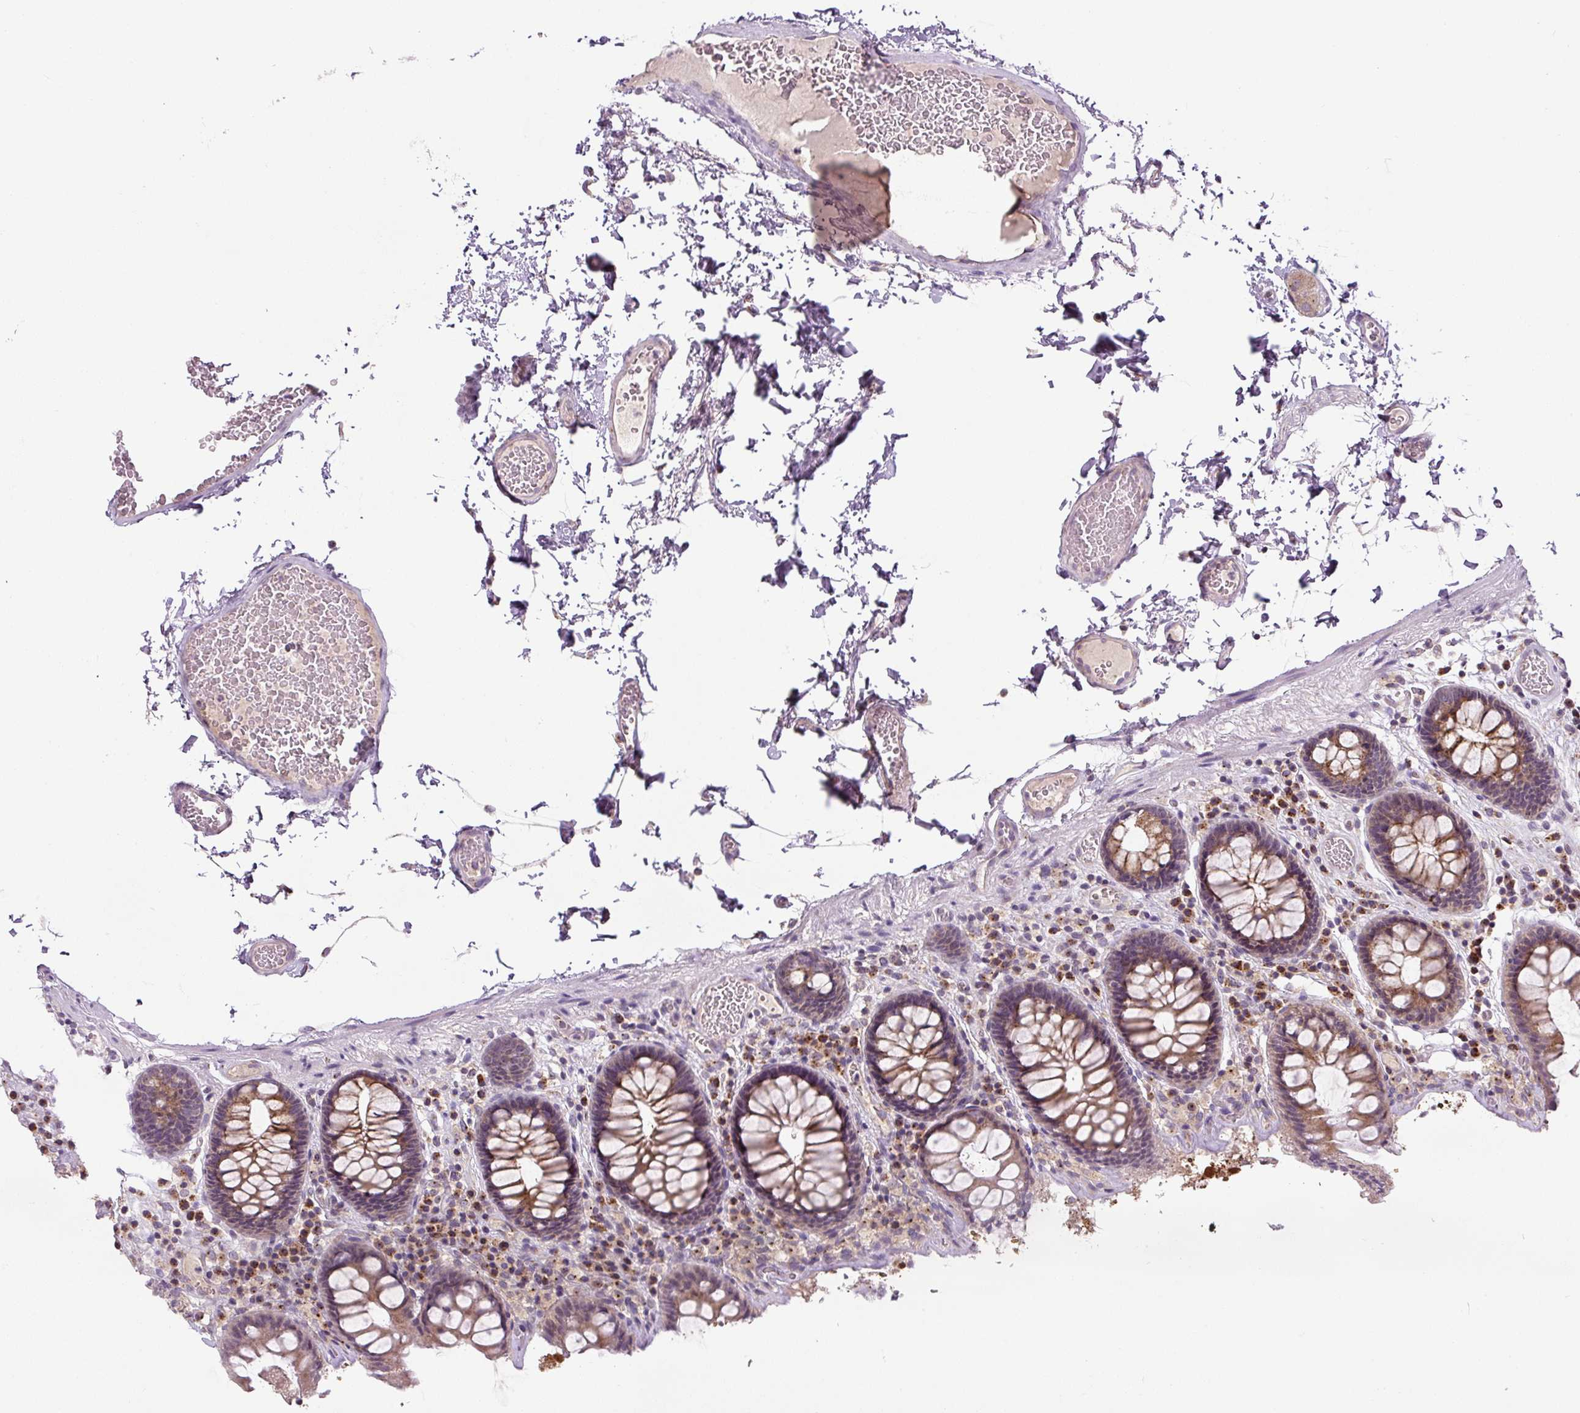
{"staining": {"intensity": "weak", "quantity": "<25%", "location": "cytoplasmic/membranous"}, "tissue": "colon", "cell_type": "Endothelial cells", "image_type": "normal", "snomed": [{"axis": "morphology", "description": "Normal tissue, NOS"}, {"axis": "topography", "description": "Colon"}, {"axis": "topography", "description": "Peripheral nerve tissue"}], "caption": "High power microscopy photomicrograph of an IHC photomicrograph of unremarkable colon, revealing no significant expression in endothelial cells. Brightfield microscopy of IHC stained with DAB (brown) and hematoxylin (blue), captured at high magnification.", "gene": "PCM1", "patient": {"sex": "male", "age": 84}}